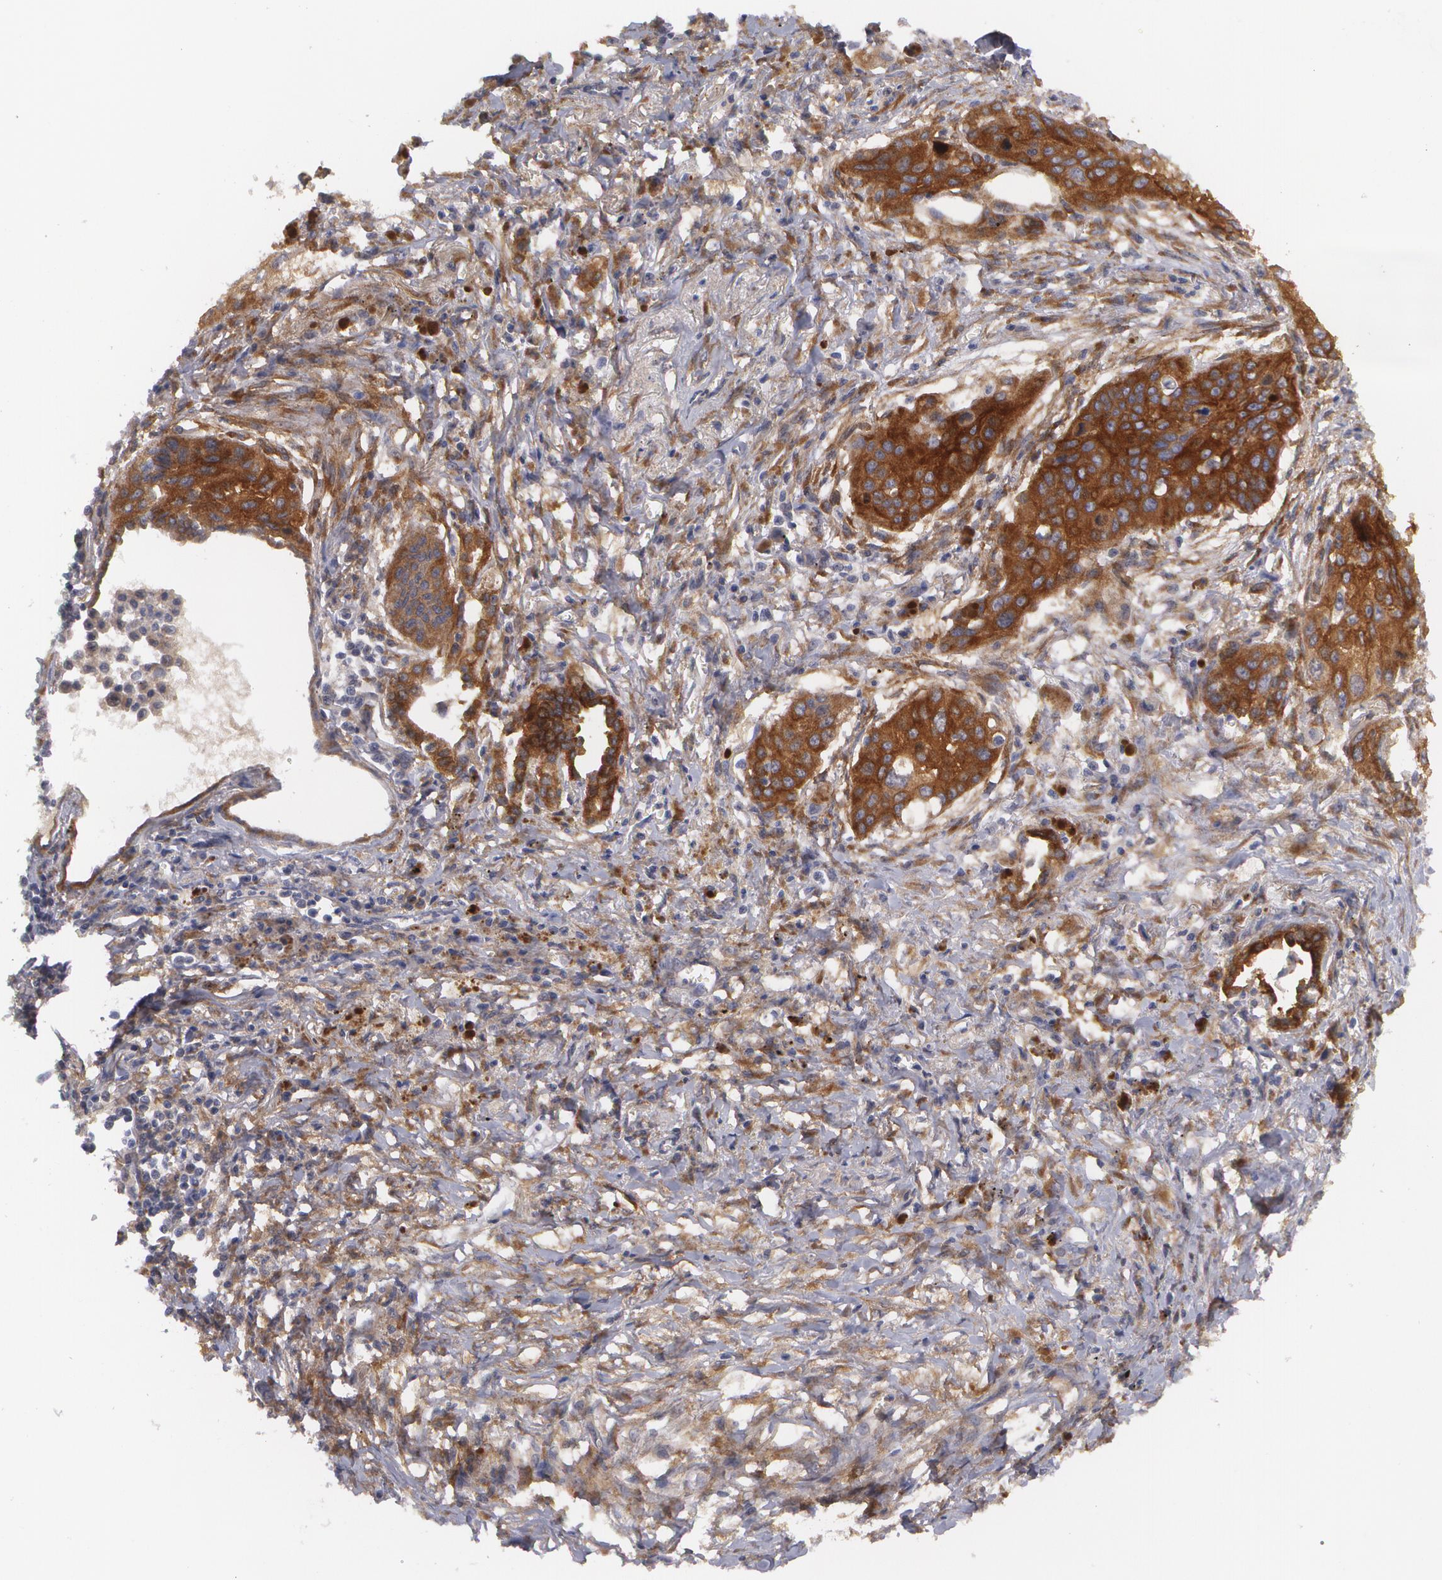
{"staining": {"intensity": "strong", "quantity": ">75%", "location": "cytoplasmic/membranous"}, "tissue": "lung cancer", "cell_type": "Tumor cells", "image_type": "cancer", "snomed": [{"axis": "morphology", "description": "Squamous cell carcinoma, NOS"}, {"axis": "topography", "description": "Lung"}], "caption": "Immunohistochemical staining of human squamous cell carcinoma (lung) exhibits high levels of strong cytoplasmic/membranous expression in approximately >75% of tumor cells.", "gene": "CASK", "patient": {"sex": "male", "age": 71}}